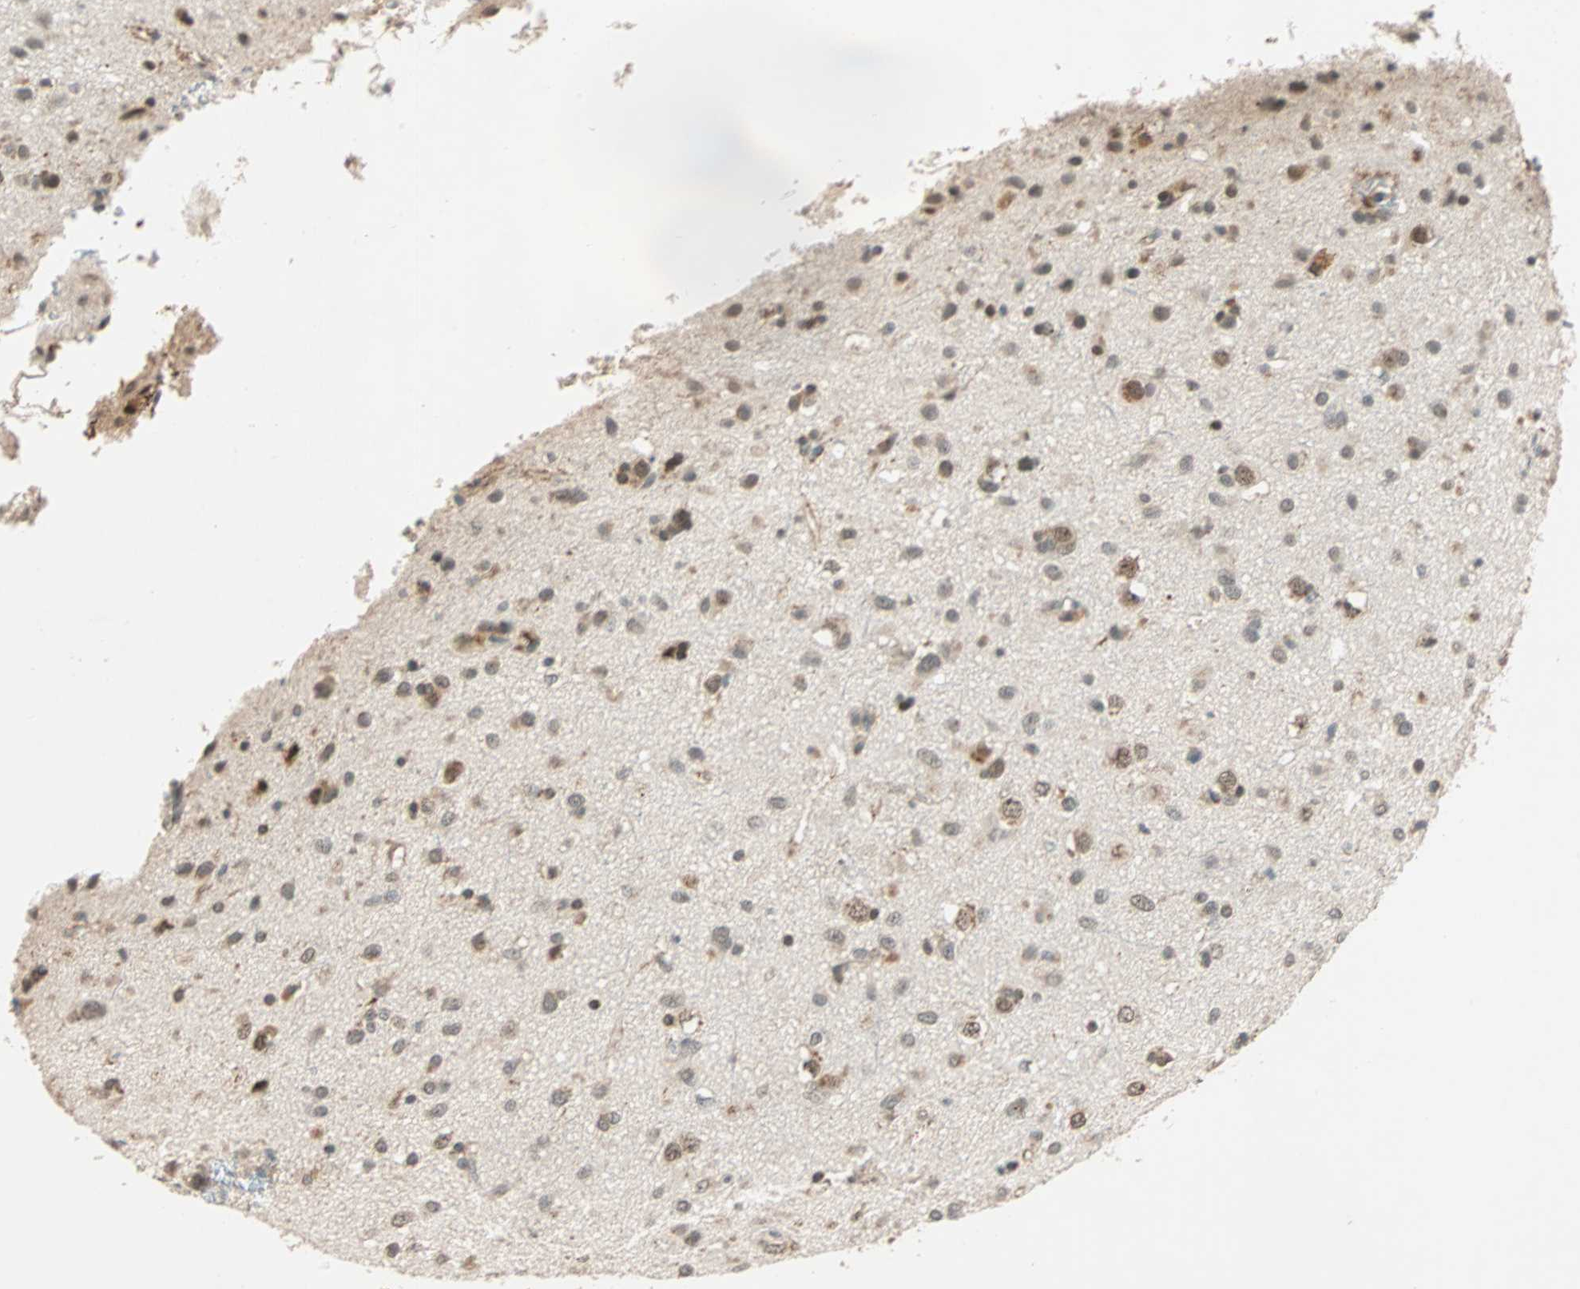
{"staining": {"intensity": "weak", "quantity": "25%-75%", "location": "cytoplasmic/membranous"}, "tissue": "glioma", "cell_type": "Tumor cells", "image_type": "cancer", "snomed": [{"axis": "morphology", "description": "Glioma, malignant, Low grade"}, {"axis": "topography", "description": "Brain"}], "caption": "Protein staining shows weak cytoplasmic/membranous positivity in approximately 25%-75% of tumor cells in malignant low-grade glioma. (IHC, brightfield microscopy, high magnification).", "gene": "PRDM2", "patient": {"sex": "male", "age": 77}}